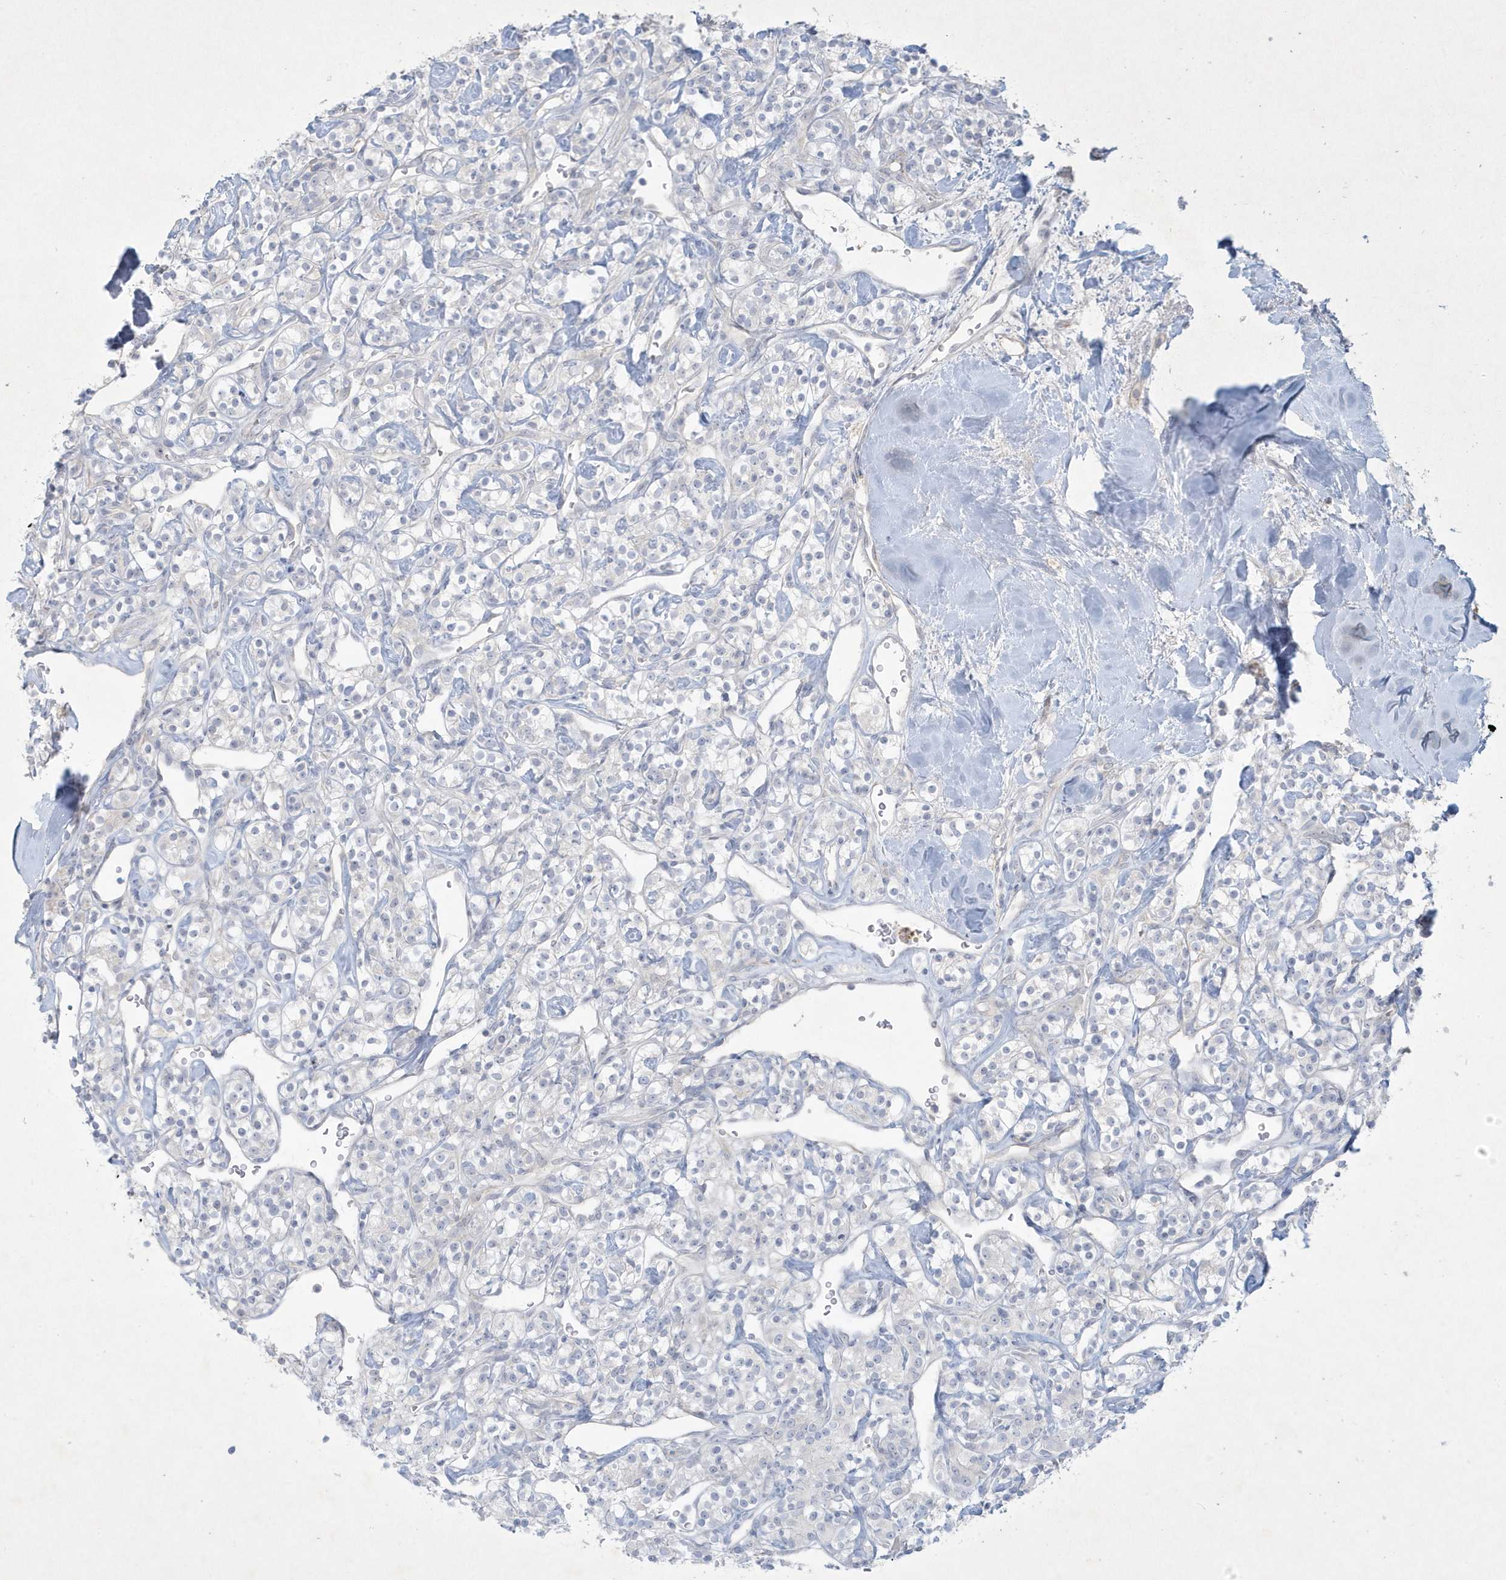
{"staining": {"intensity": "negative", "quantity": "none", "location": "none"}, "tissue": "renal cancer", "cell_type": "Tumor cells", "image_type": "cancer", "snomed": [{"axis": "morphology", "description": "Adenocarcinoma, NOS"}, {"axis": "topography", "description": "Kidney"}], "caption": "Protein analysis of adenocarcinoma (renal) reveals no significant staining in tumor cells.", "gene": "CCDC24", "patient": {"sex": "male", "age": 77}}